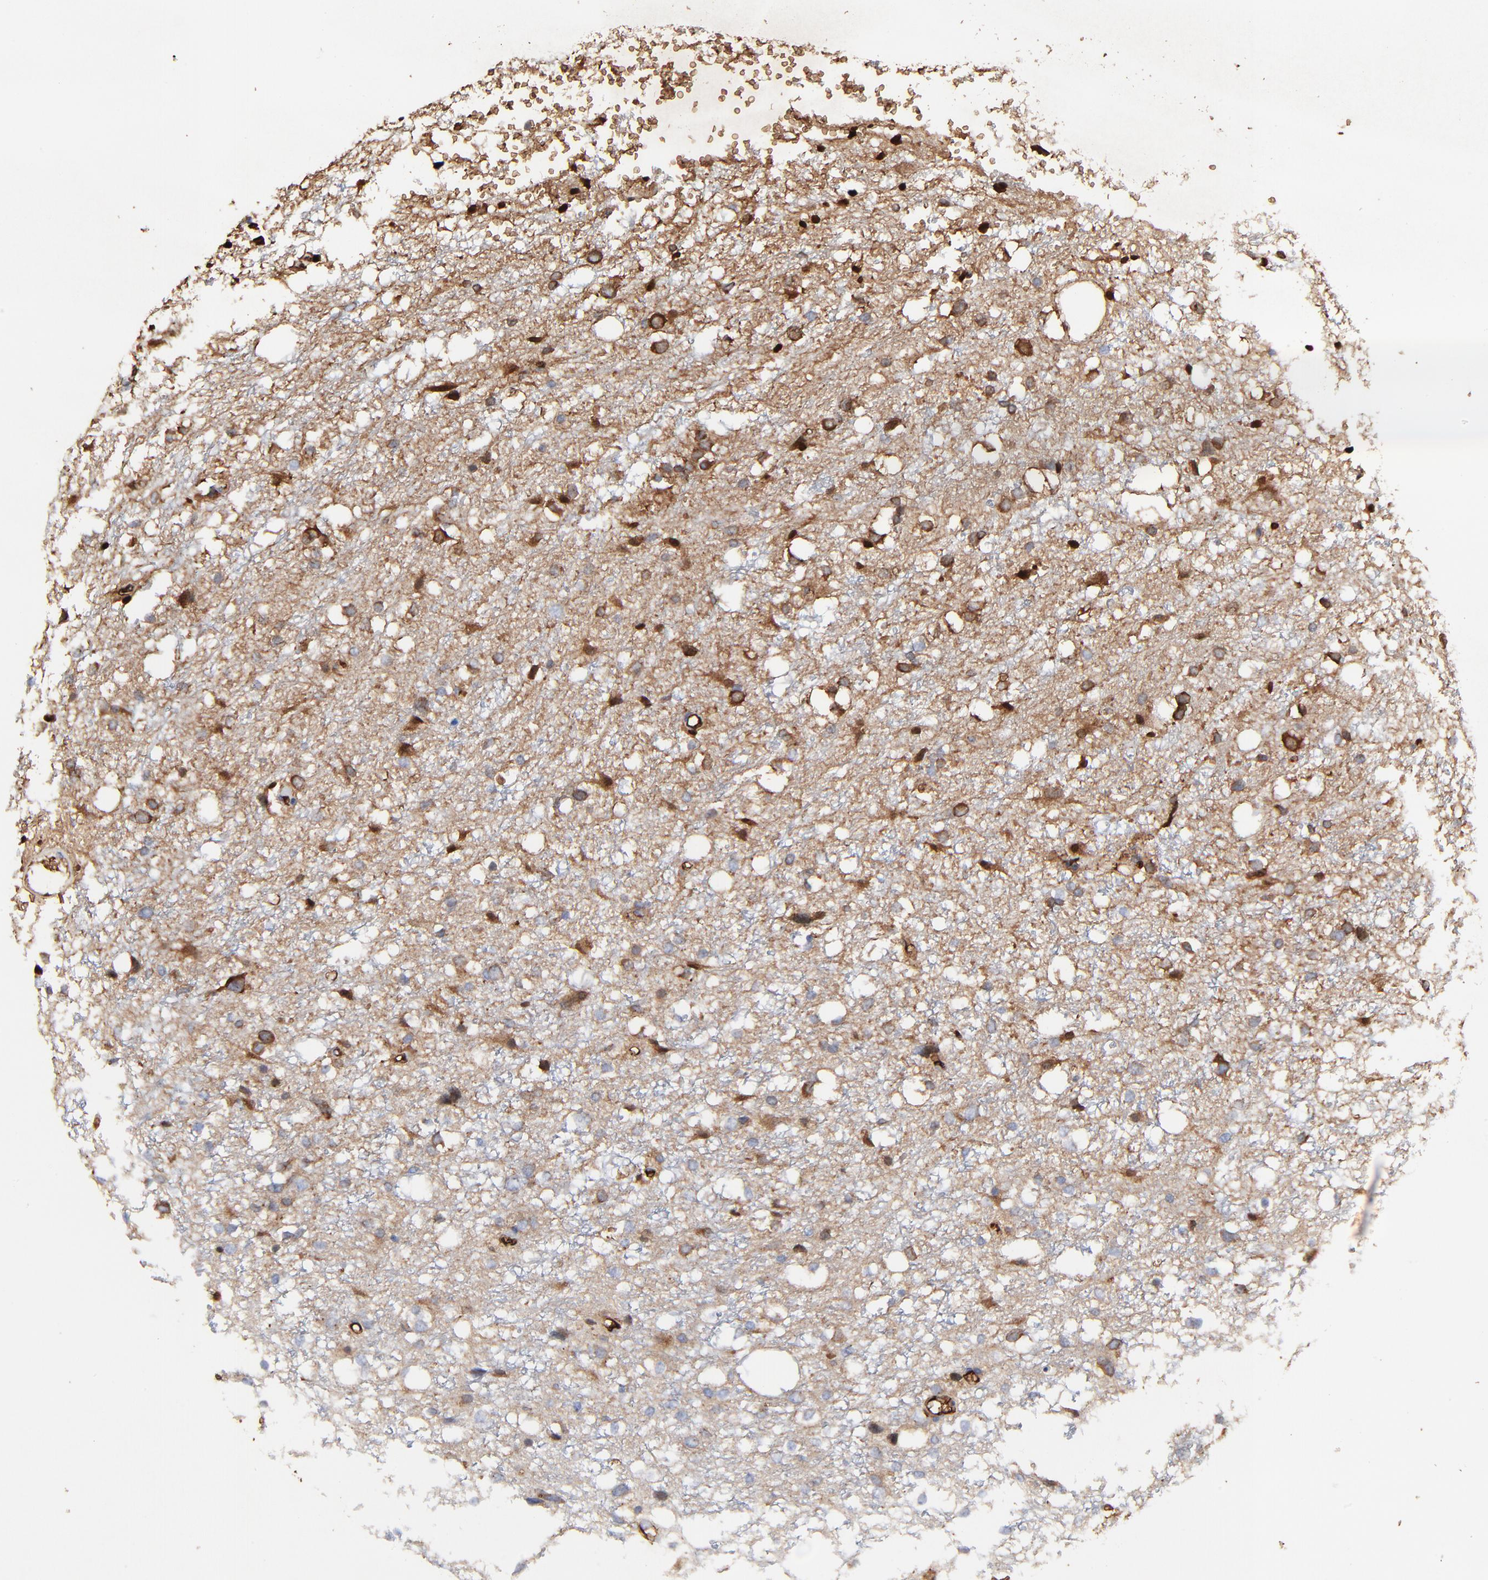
{"staining": {"intensity": "strong", "quantity": "25%-75%", "location": "cytoplasmic/membranous"}, "tissue": "glioma", "cell_type": "Tumor cells", "image_type": "cancer", "snomed": [{"axis": "morphology", "description": "Glioma, malignant, High grade"}, {"axis": "topography", "description": "Brain"}], "caption": "Immunohistochemical staining of malignant glioma (high-grade) displays high levels of strong cytoplasmic/membranous protein staining in about 25%-75% of tumor cells.", "gene": "PAG1", "patient": {"sex": "female", "age": 59}}